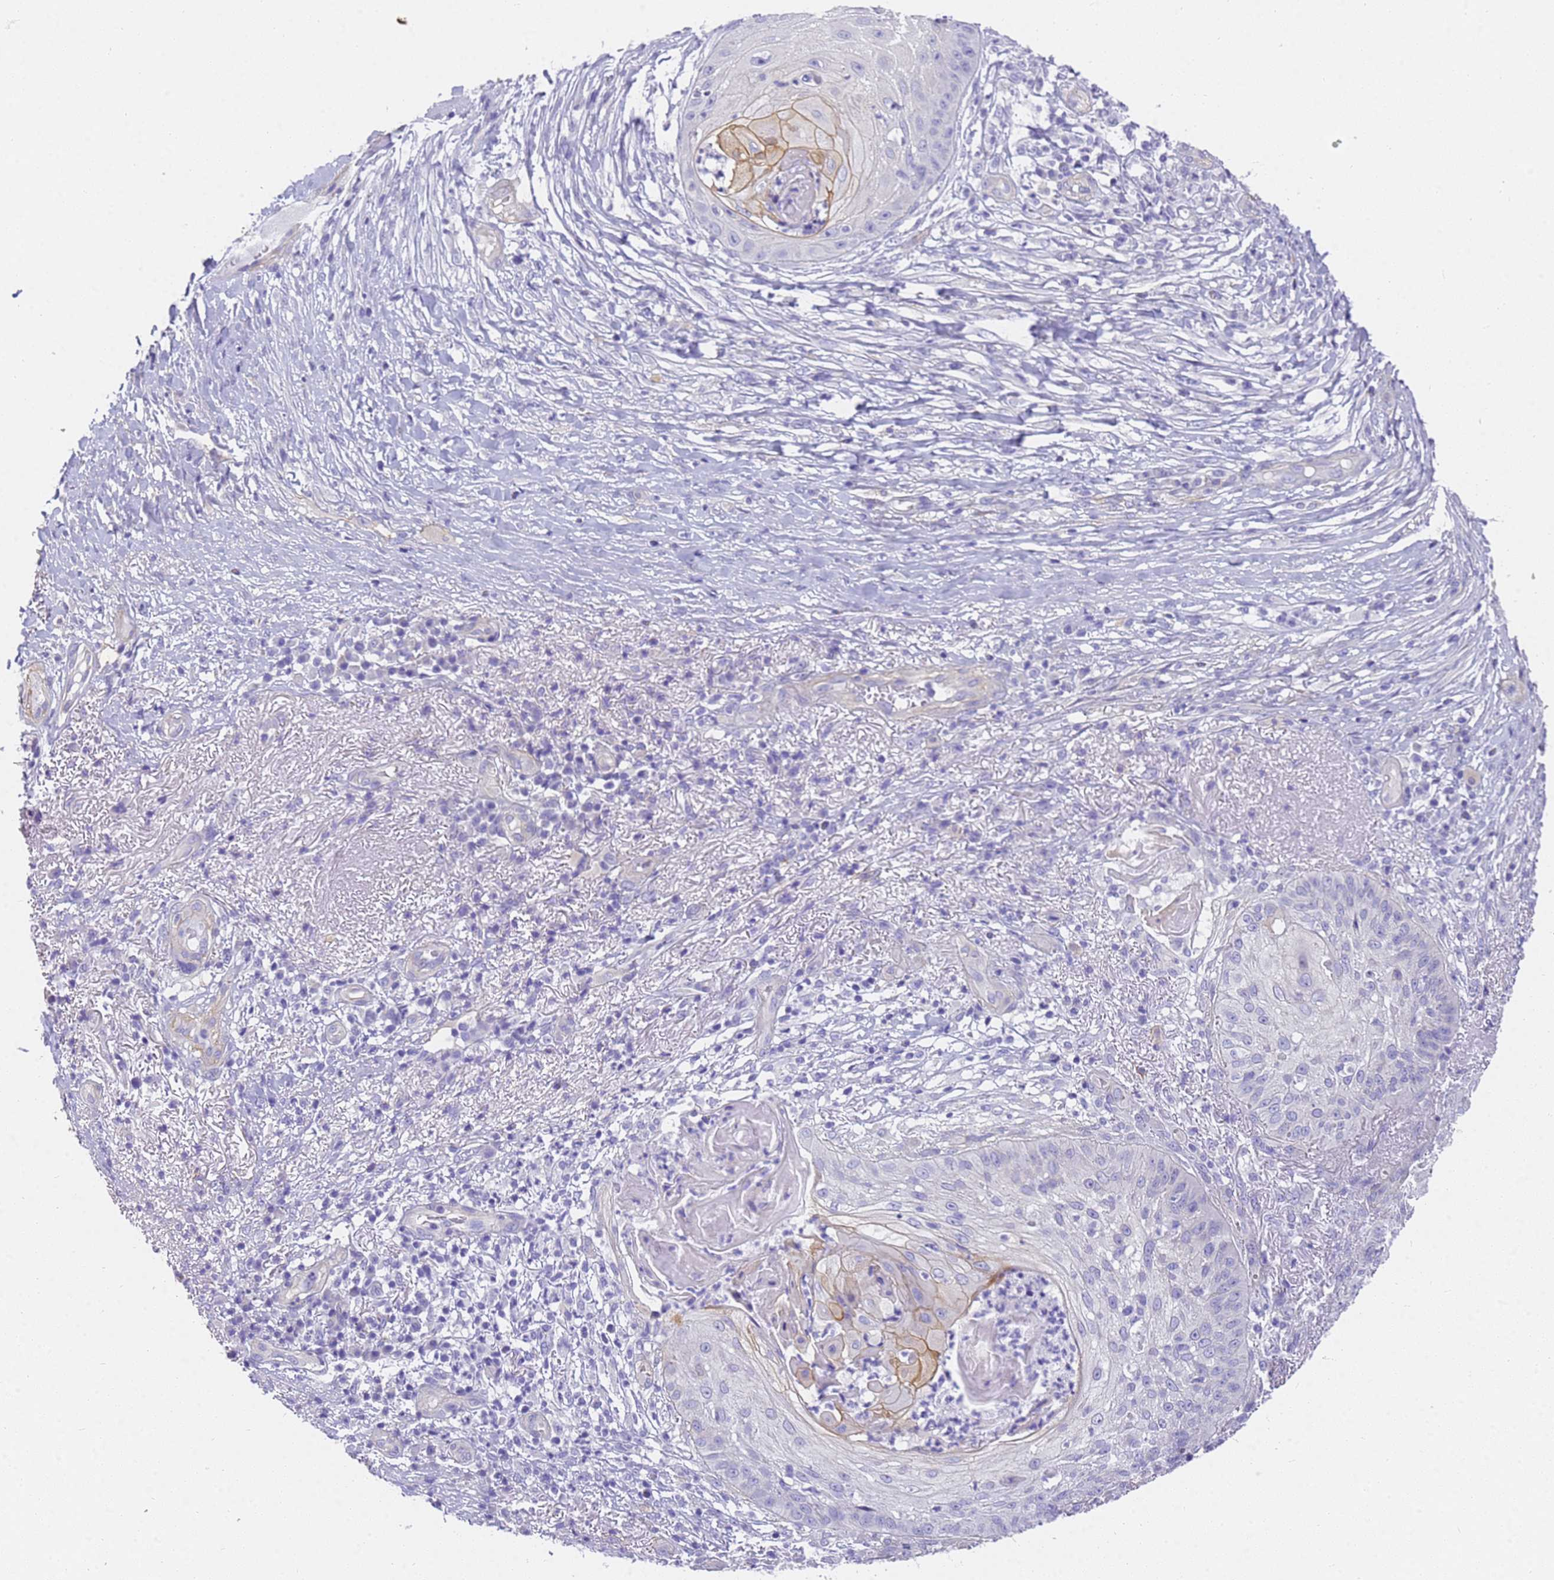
{"staining": {"intensity": "moderate", "quantity": "<25%", "location": "cytoplasmic/membranous"}, "tissue": "skin cancer", "cell_type": "Tumor cells", "image_type": "cancer", "snomed": [{"axis": "morphology", "description": "Squamous cell carcinoma, NOS"}, {"axis": "topography", "description": "Skin"}], "caption": "Skin cancer stained with a protein marker reveals moderate staining in tumor cells.", "gene": "MVB12A", "patient": {"sex": "male", "age": 70}}